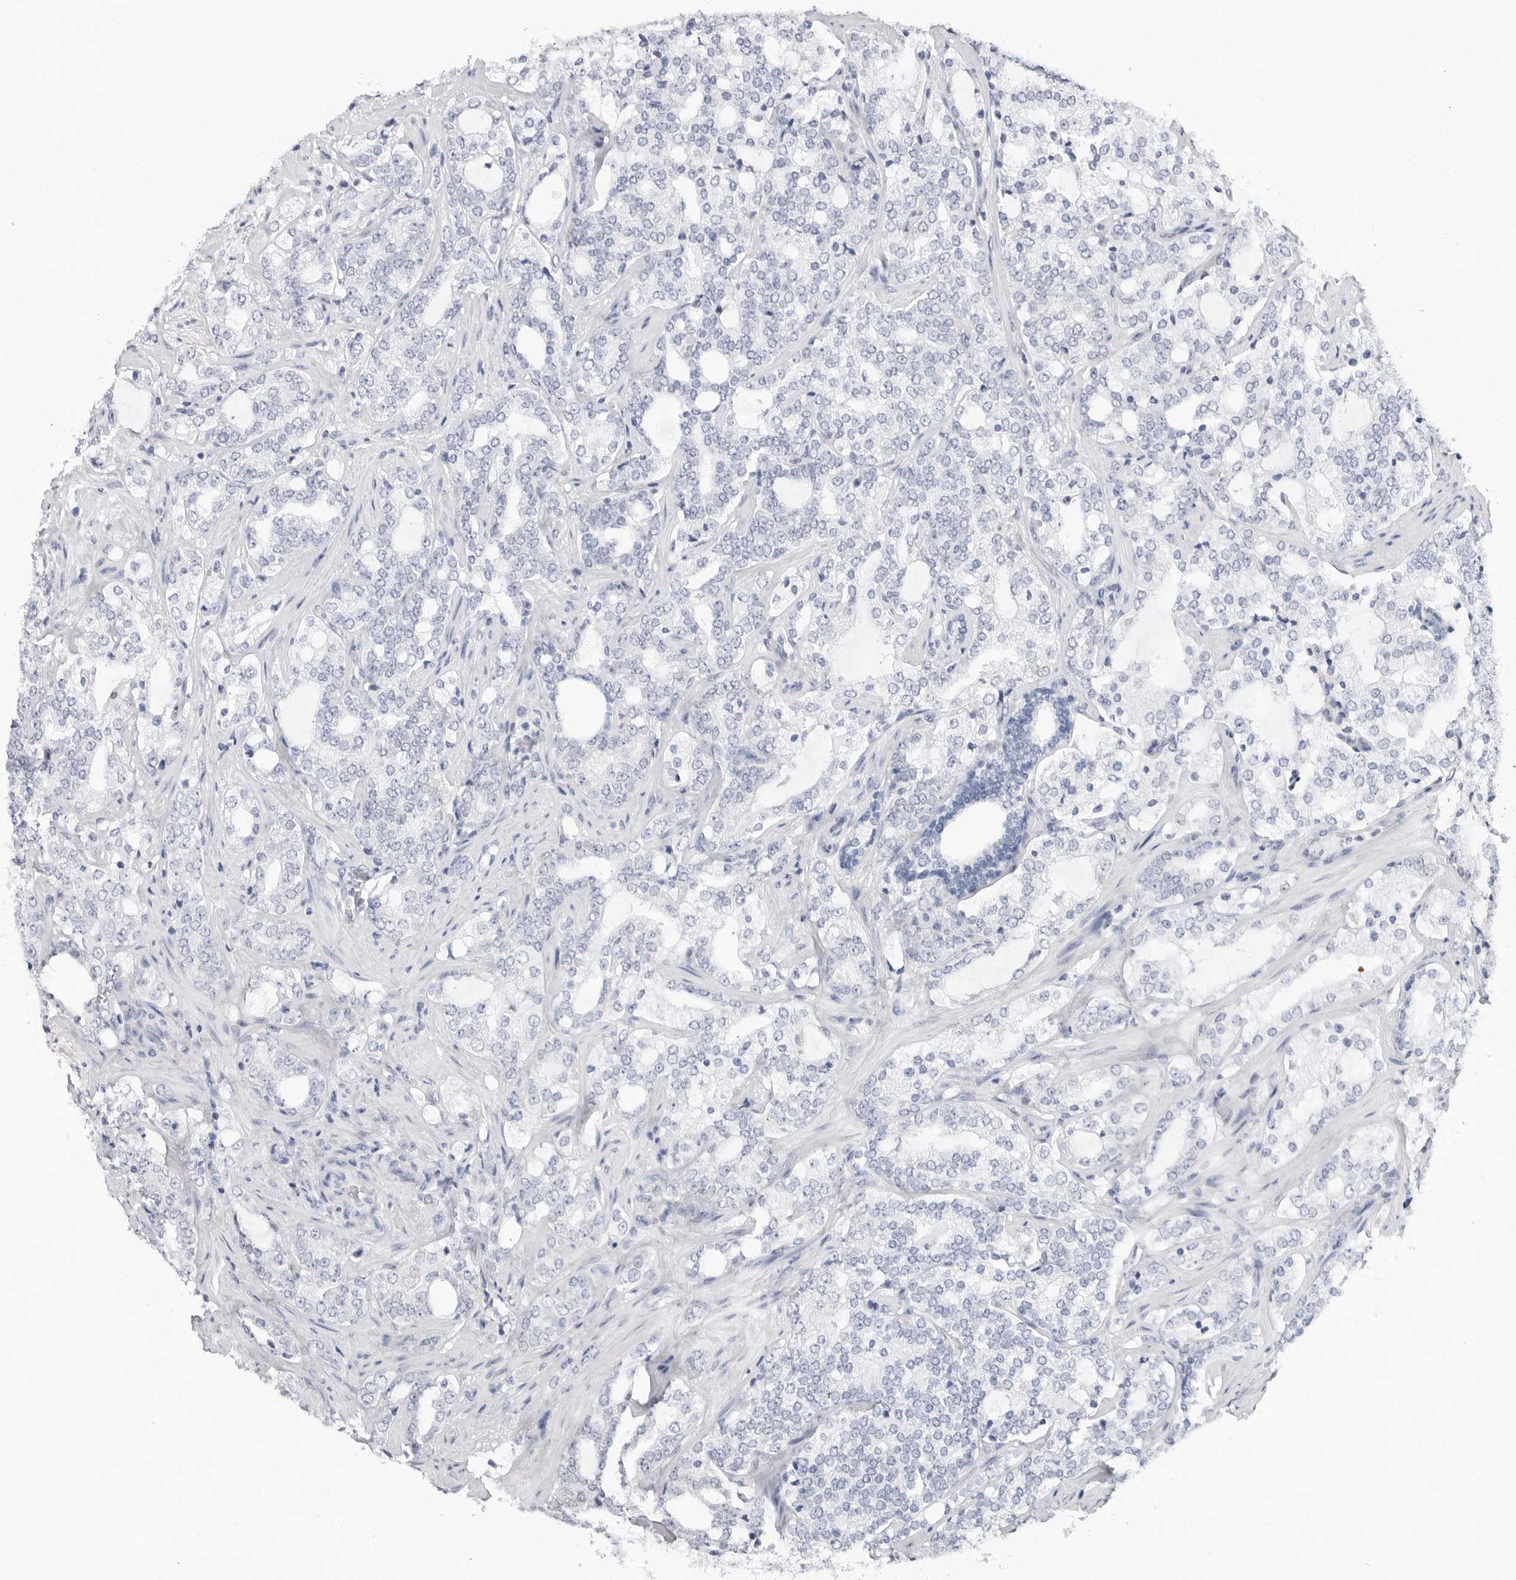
{"staining": {"intensity": "negative", "quantity": "none", "location": "none"}, "tissue": "prostate cancer", "cell_type": "Tumor cells", "image_type": "cancer", "snomed": [{"axis": "morphology", "description": "Adenocarcinoma, High grade"}, {"axis": "topography", "description": "Prostate"}], "caption": "Tumor cells are negative for brown protein staining in prostate cancer. Brightfield microscopy of immunohistochemistry (IHC) stained with DAB (3,3'-diaminobenzidine) (brown) and hematoxylin (blue), captured at high magnification.", "gene": "SLC19A1", "patient": {"sex": "male", "age": 64}}